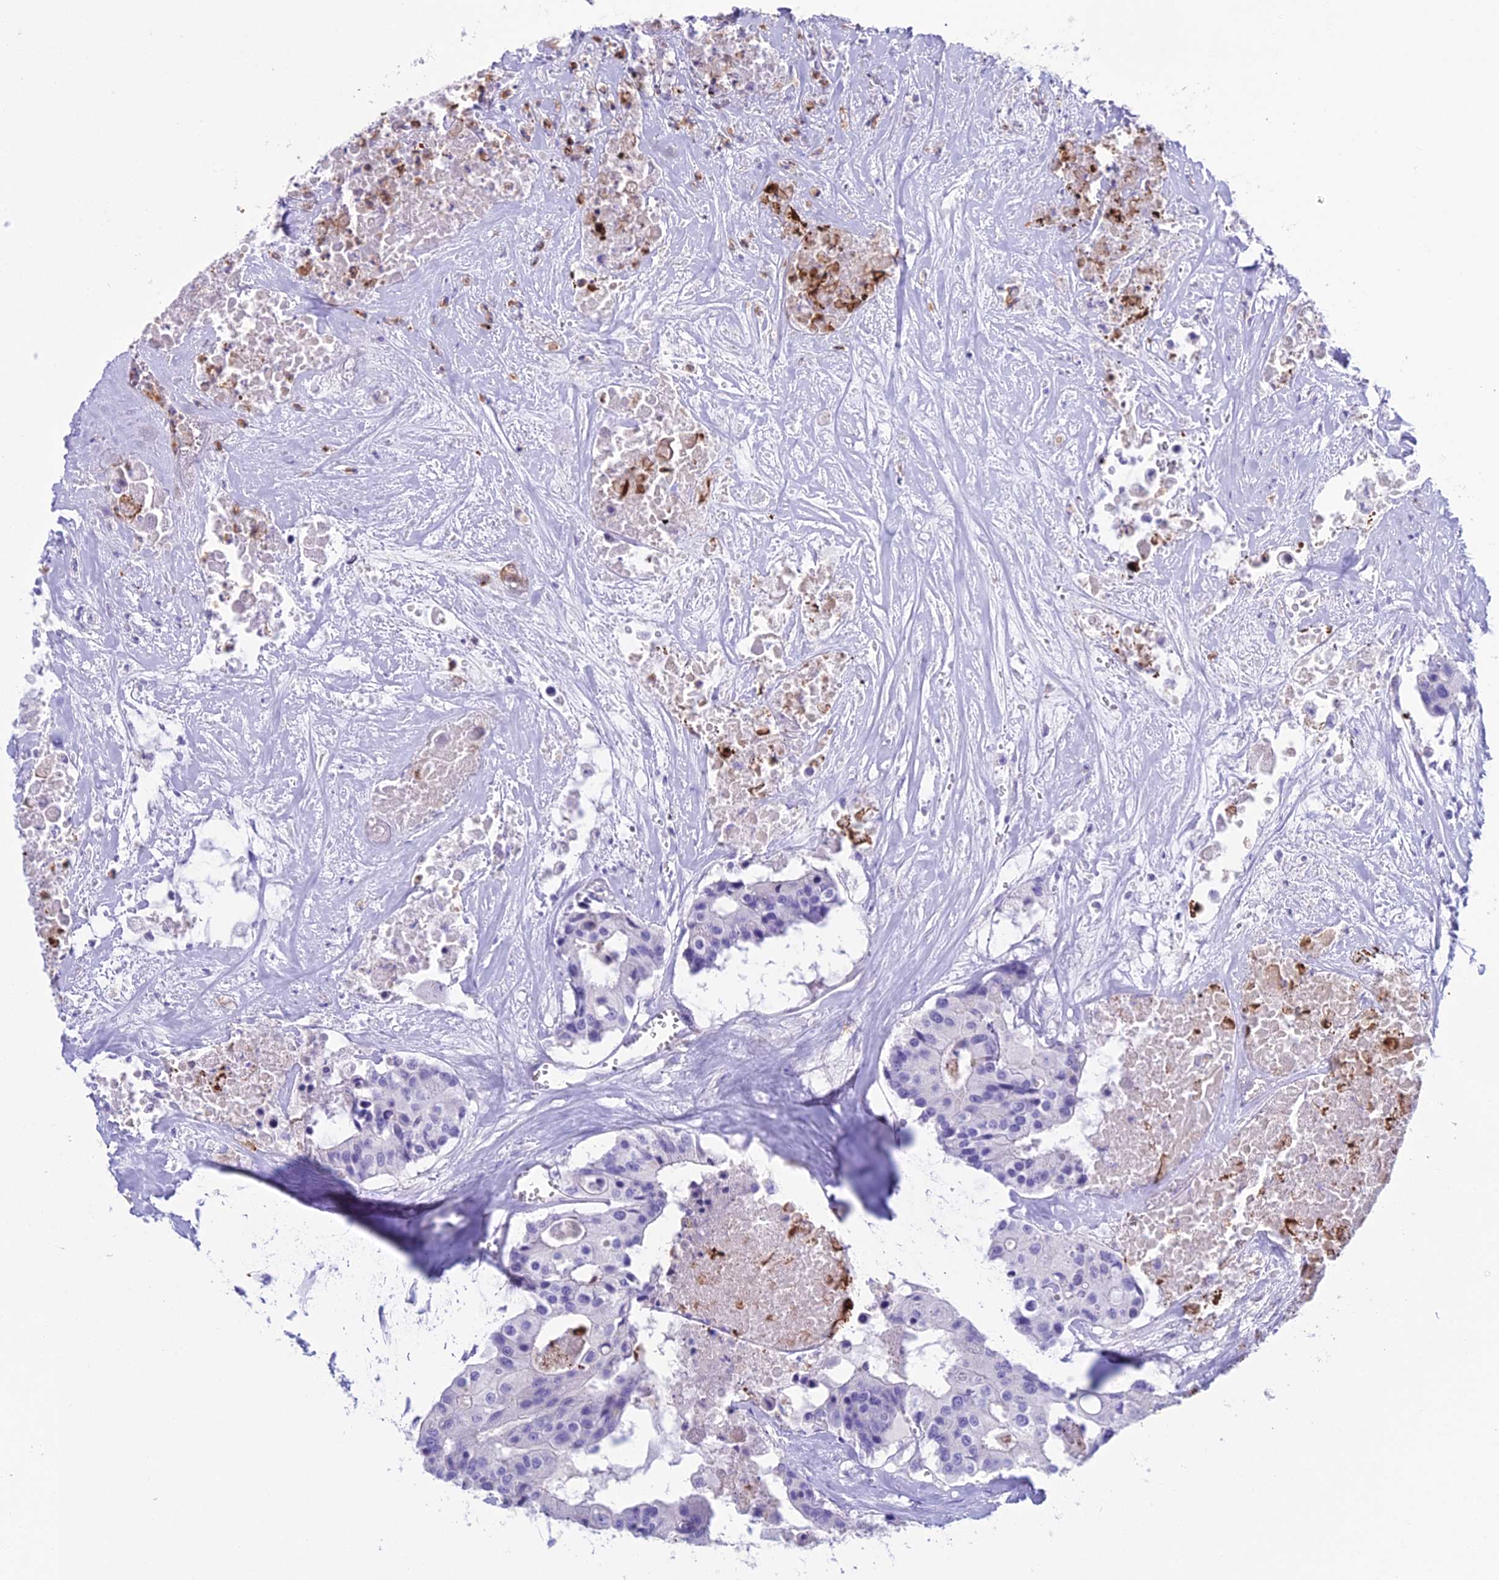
{"staining": {"intensity": "negative", "quantity": "none", "location": "none"}, "tissue": "colorectal cancer", "cell_type": "Tumor cells", "image_type": "cancer", "snomed": [{"axis": "morphology", "description": "Adenocarcinoma, NOS"}, {"axis": "topography", "description": "Colon"}], "caption": "DAB immunohistochemical staining of colorectal adenocarcinoma shows no significant staining in tumor cells.", "gene": "OR1Q1", "patient": {"sex": "male", "age": 77}}